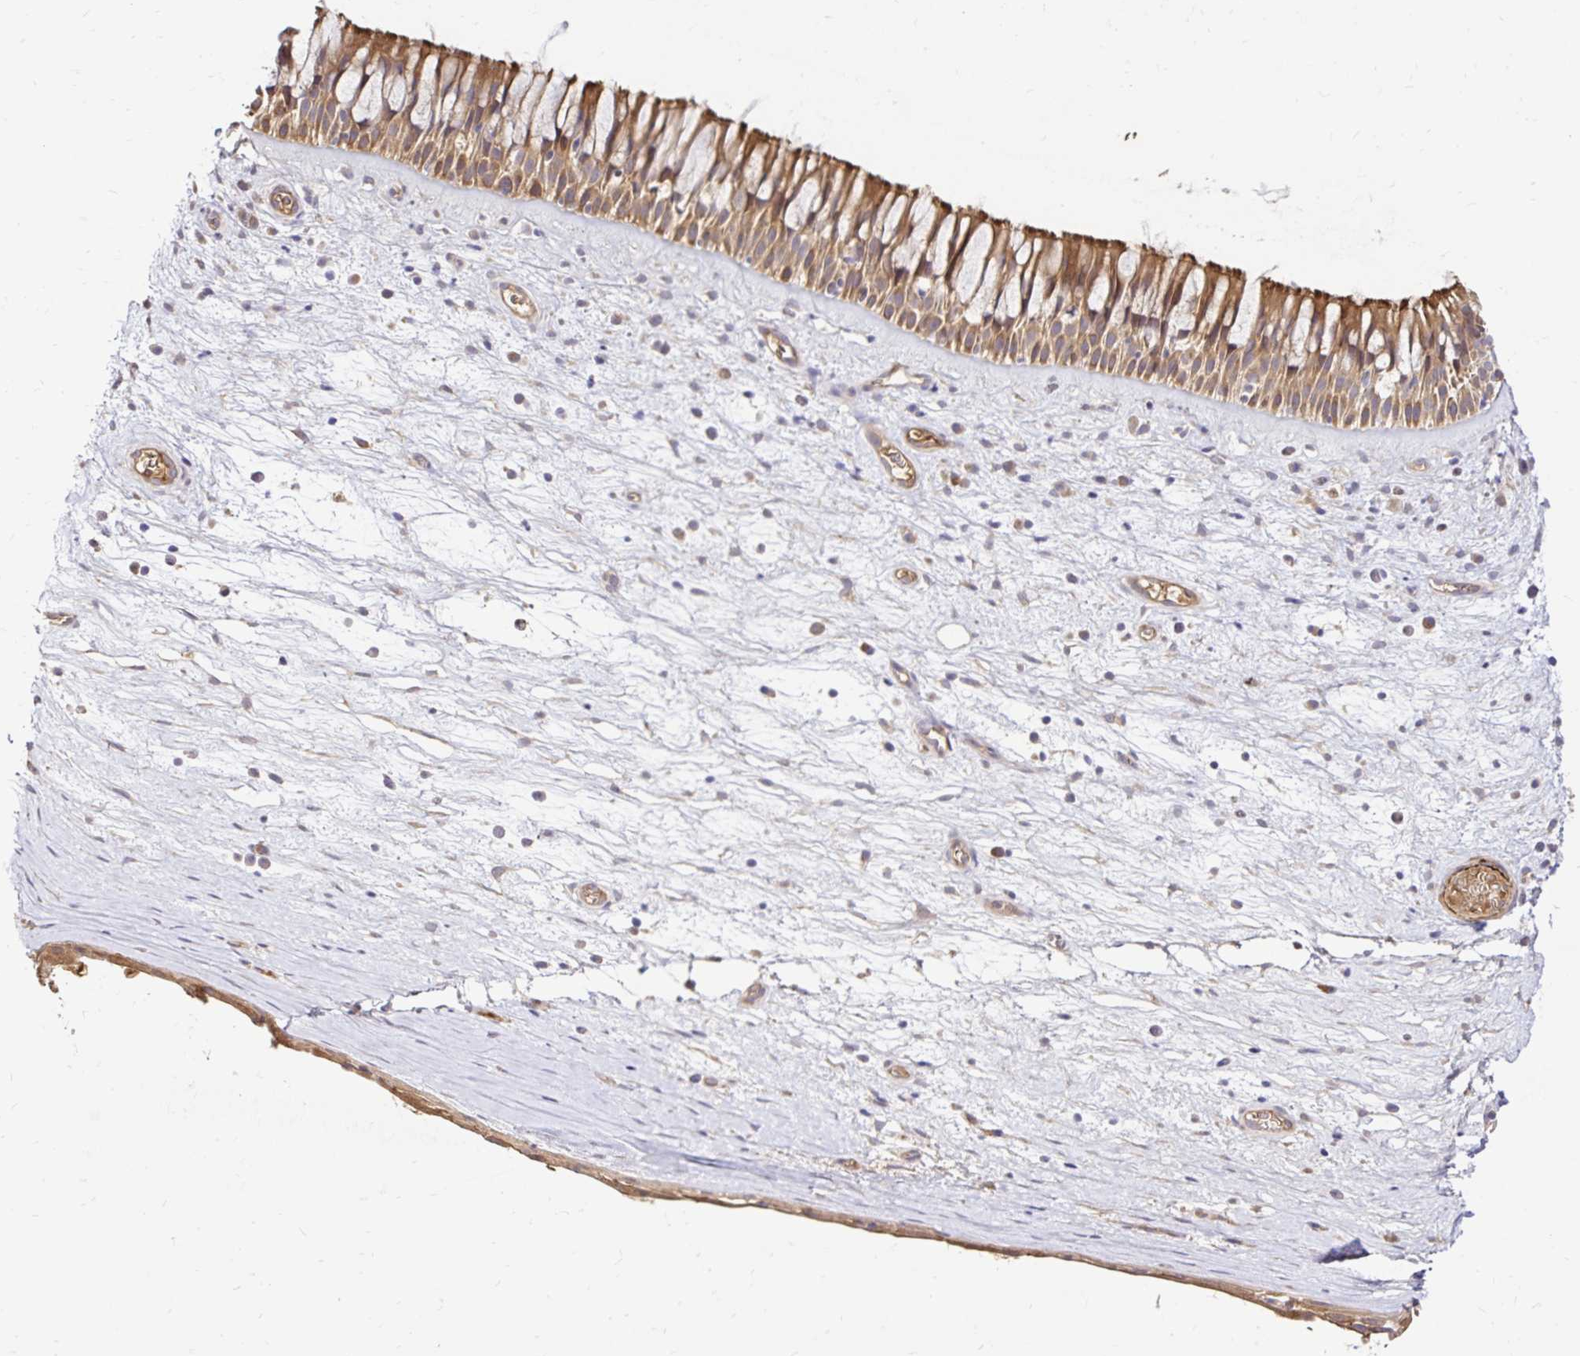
{"staining": {"intensity": "moderate", "quantity": ">75%", "location": "cytoplasmic/membranous"}, "tissue": "nasopharynx", "cell_type": "Respiratory epithelial cells", "image_type": "normal", "snomed": [{"axis": "morphology", "description": "Normal tissue, NOS"}, {"axis": "topography", "description": "Nasopharynx"}], "caption": "A medium amount of moderate cytoplasmic/membranous positivity is appreciated in approximately >75% of respiratory epithelial cells in benign nasopharynx. The staining was performed using DAB to visualize the protein expression in brown, while the nuclei were stained in blue with hematoxylin (Magnification: 20x).", "gene": "ARHGEF37", "patient": {"sex": "male", "age": 74}}